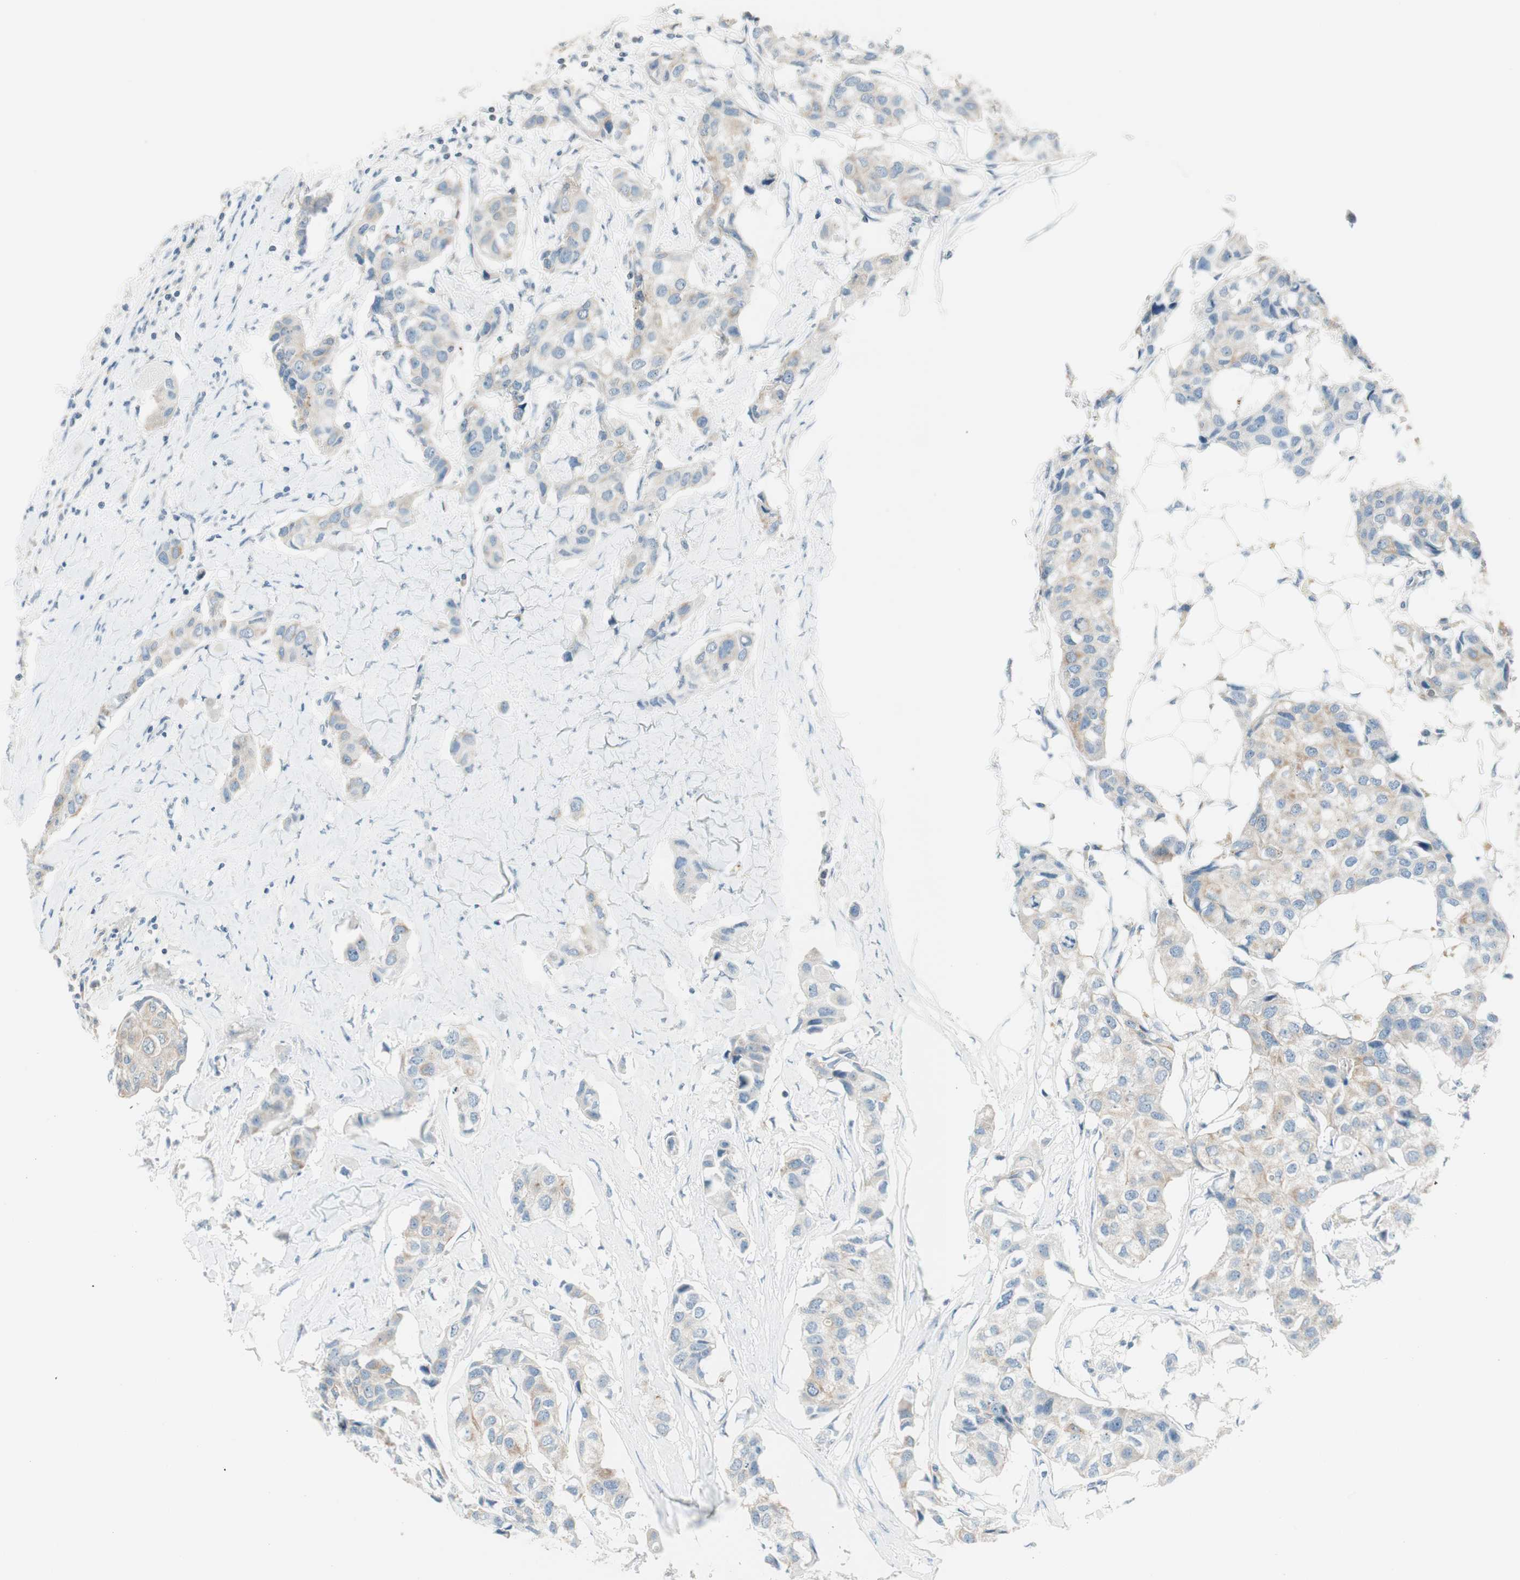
{"staining": {"intensity": "weak", "quantity": ">75%", "location": "cytoplasmic/membranous"}, "tissue": "breast cancer", "cell_type": "Tumor cells", "image_type": "cancer", "snomed": [{"axis": "morphology", "description": "Duct carcinoma"}, {"axis": "topography", "description": "Breast"}], "caption": "Weak cytoplasmic/membranous protein staining is present in approximately >75% of tumor cells in breast cancer. Nuclei are stained in blue.", "gene": "GNAO1", "patient": {"sex": "female", "age": 80}}